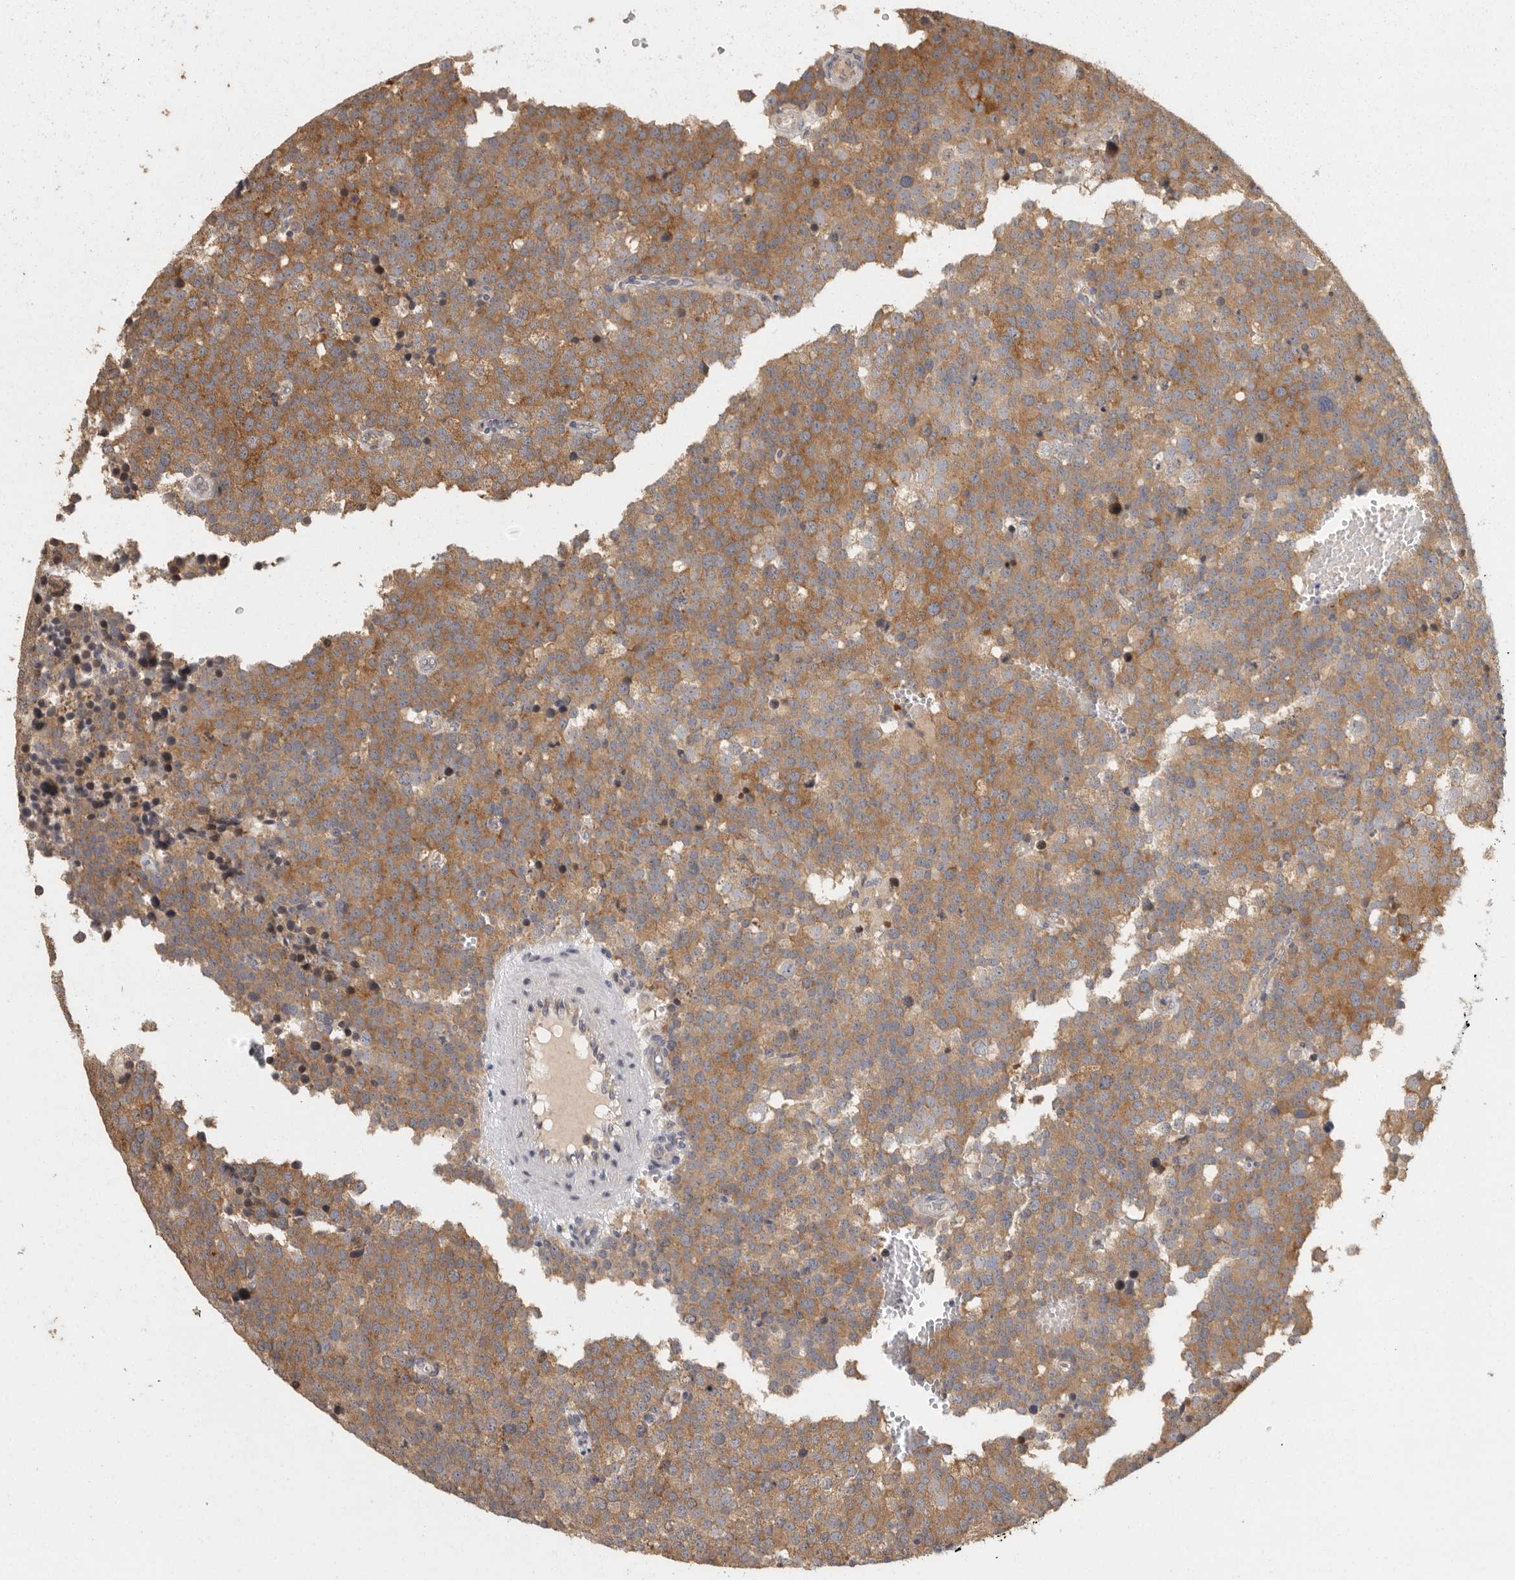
{"staining": {"intensity": "moderate", "quantity": ">75%", "location": "cytoplasmic/membranous"}, "tissue": "testis cancer", "cell_type": "Tumor cells", "image_type": "cancer", "snomed": [{"axis": "morphology", "description": "Seminoma, NOS"}, {"axis": "topography", "description": "Testis"}], "caption": "Immunohistochemistry (IHC) photomicrograph of neoplastic tissue: human testis seminoma stained using IHC demonstrates medium levels of moderate protein expression localized specifically in the cytoplasmic/membranous of tumor cells, appearing as a cytoplasmic/membranous brown color.", "gene": "BAIAP2", "patient": {"sex": "male", "age": 71}}